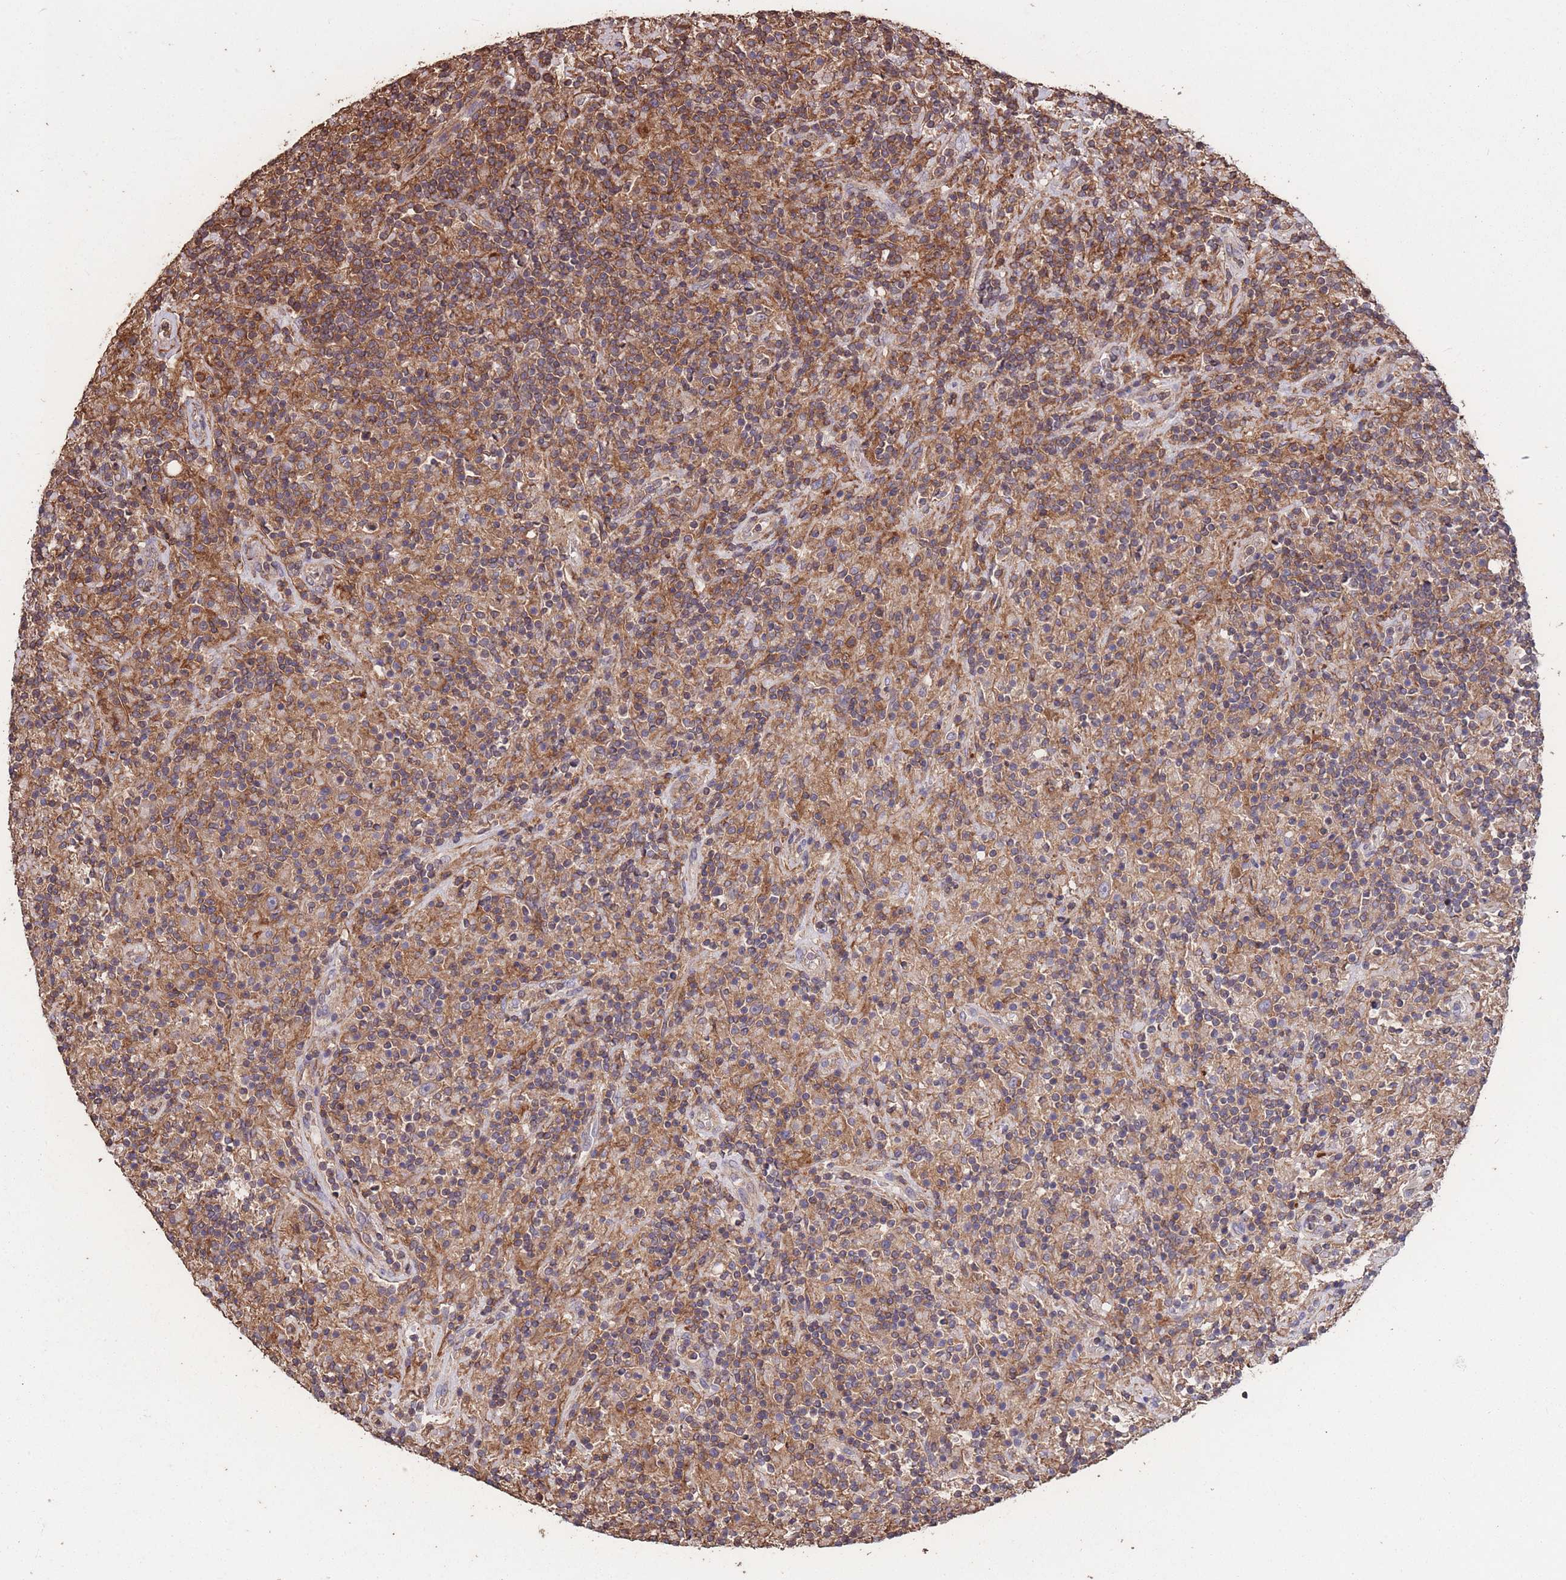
{"staining": {"intensity": "moderate", "quantity": ">75%", "location": "cytoplasmic/membranous"}, "tissue": "lymphoma", "cell_type": "Tumor cells", "image_type": "cancer", "snomed": [{"axis": "morphology", "description": "Hodgkin's disease, NOS"}, {"axis": "topography", "description": "Lymph node"}], "caption": "Brown immunohistochemical staining in Hodgkin's disease shows moderate cytoplasmic/membranous staining in about >75% of tumor cells. (DAB (3,3'-diaminobenzidine) IHC with brightfield microscopy, high magnification).", "gene": "NUDT21", "patient": {"sex": "male", "age": 70}}